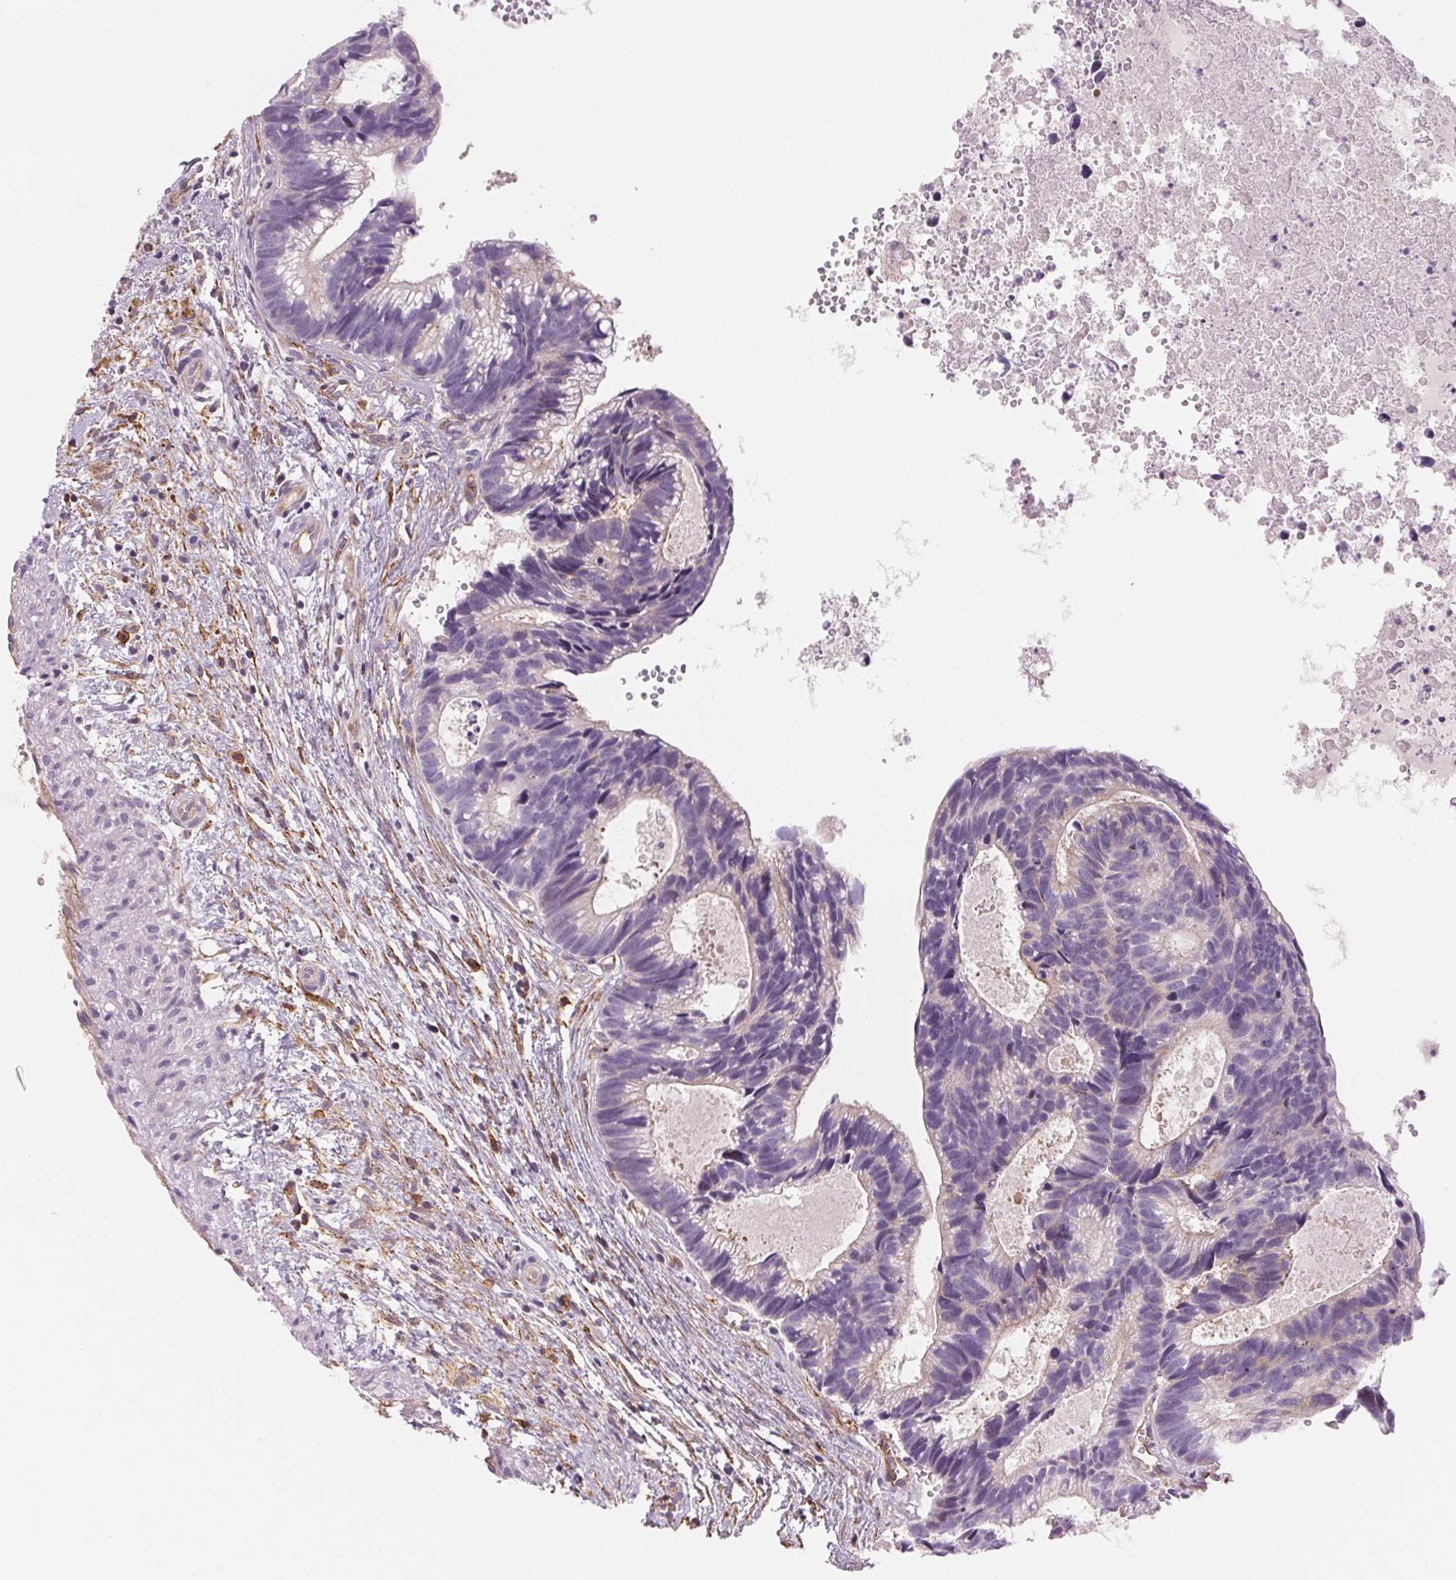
{"staining": {"intensity": "negative", "quantity": "none", "location": "none"}, "tissue": "head and neck cancer", "cell_type": "Tumor cells", "image_type": "cancer", "snomed": [{"axis": "morphology", "description": "Adenocarcinoma, NOS"}, {"axis": "topography", "description": "Head-Neck"}], "caption": "The immunohistochemistry micrograph has no significant positivity in tumor cells of adenocarcinoma (head and neck) tissue. (Stains: DAB (3,3'-diaminobenzidine) IHC with hematoxylin counter stain, Microscopy: brightfield microscopy at high magnification).", "gene": "ANKRD13B", "patient": {"sex": "male", "age": 62}}